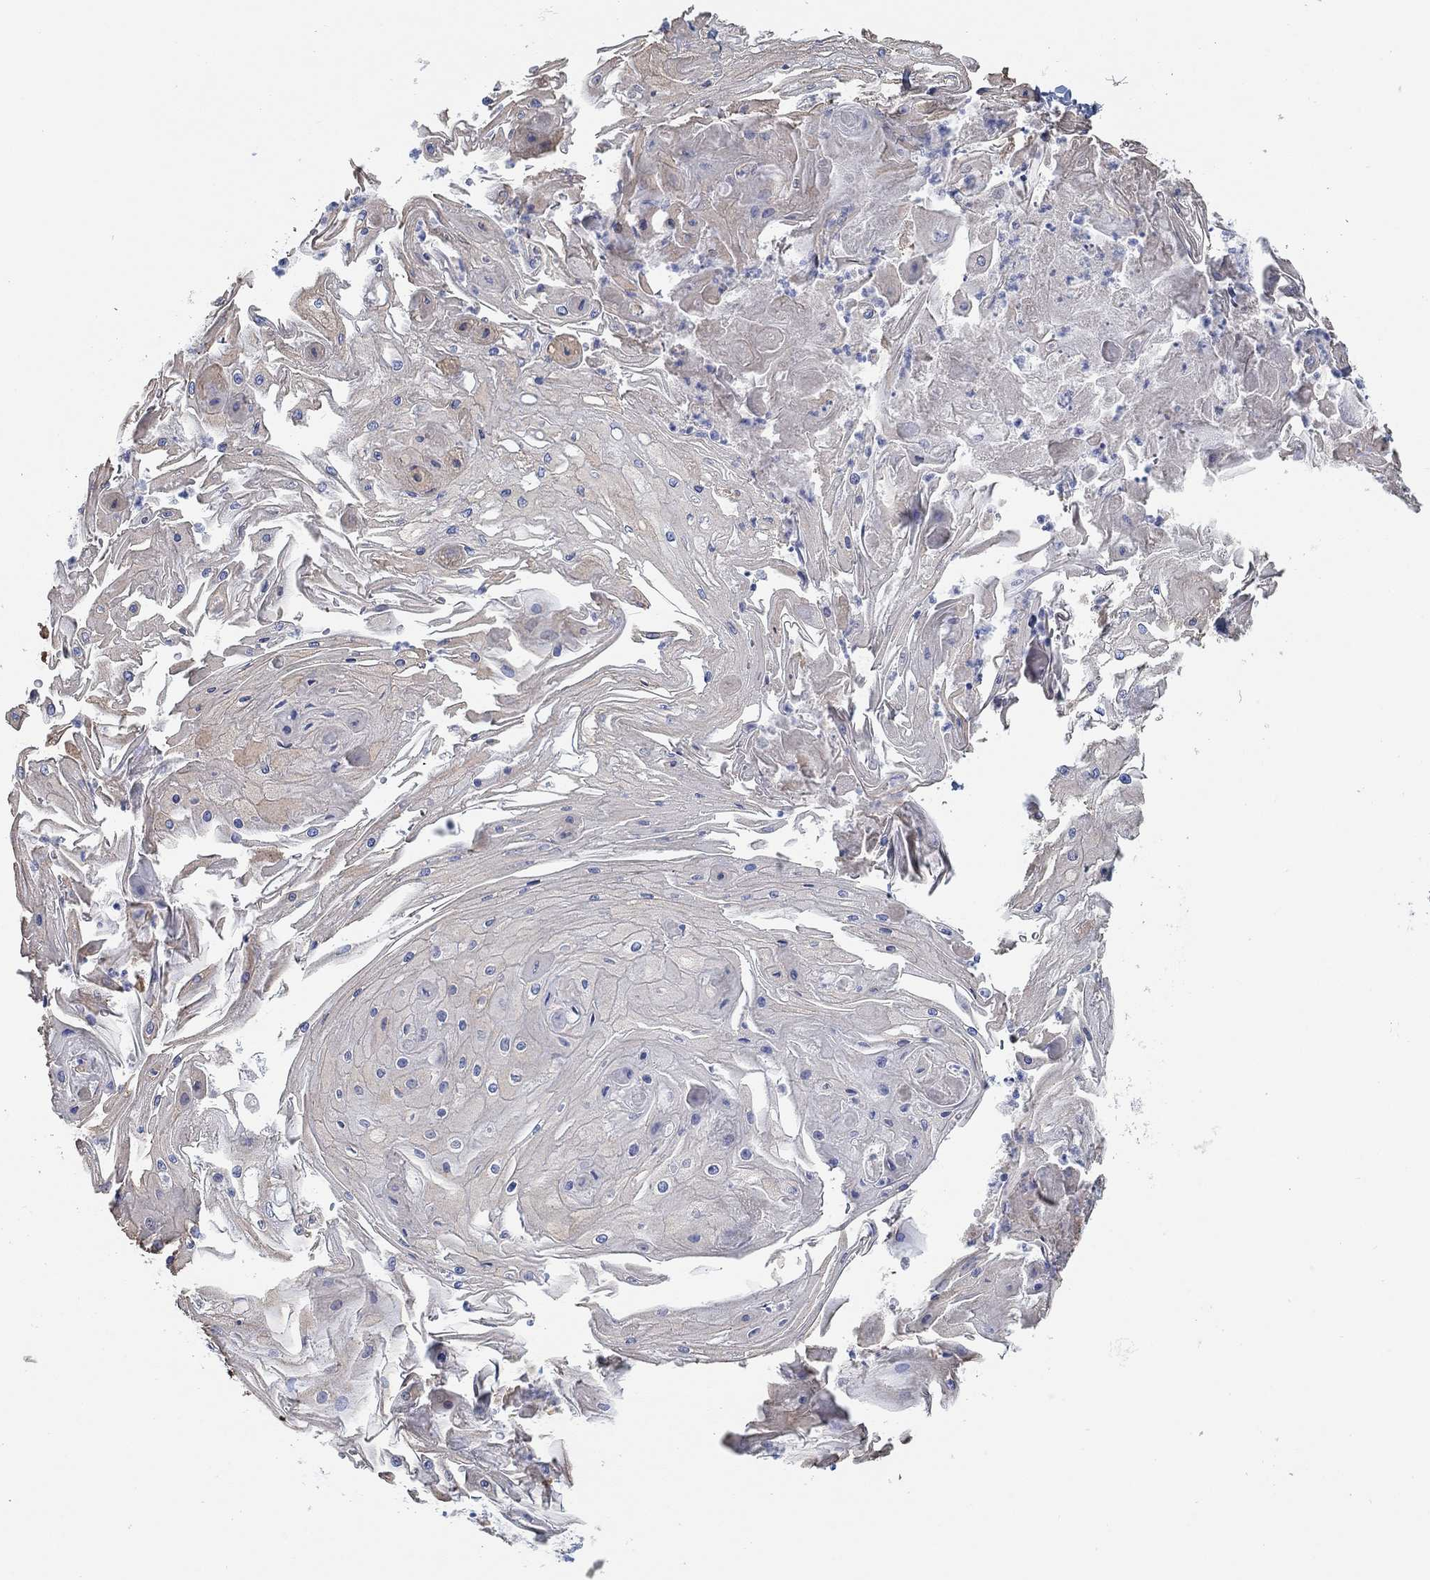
{"staining": {"intensity": "weak", "quantity": "<25%", "location": "cytoplasmic/membranous"}, "tissue": "skin cancer", "cell_type": "Tumor cells", "image_type": "cancer", "snomed": [{"axis": "morphology", "description": "Squamous cell carcinoma, NOS"}, {"axis": "topography", "description": "Skin"}], "caption": "Skin cancer was stained to show a protein in brown. There is no significant expression in tumor cells.", "gene": "AK8", "patient": {"sex": "male", "age": 70}}